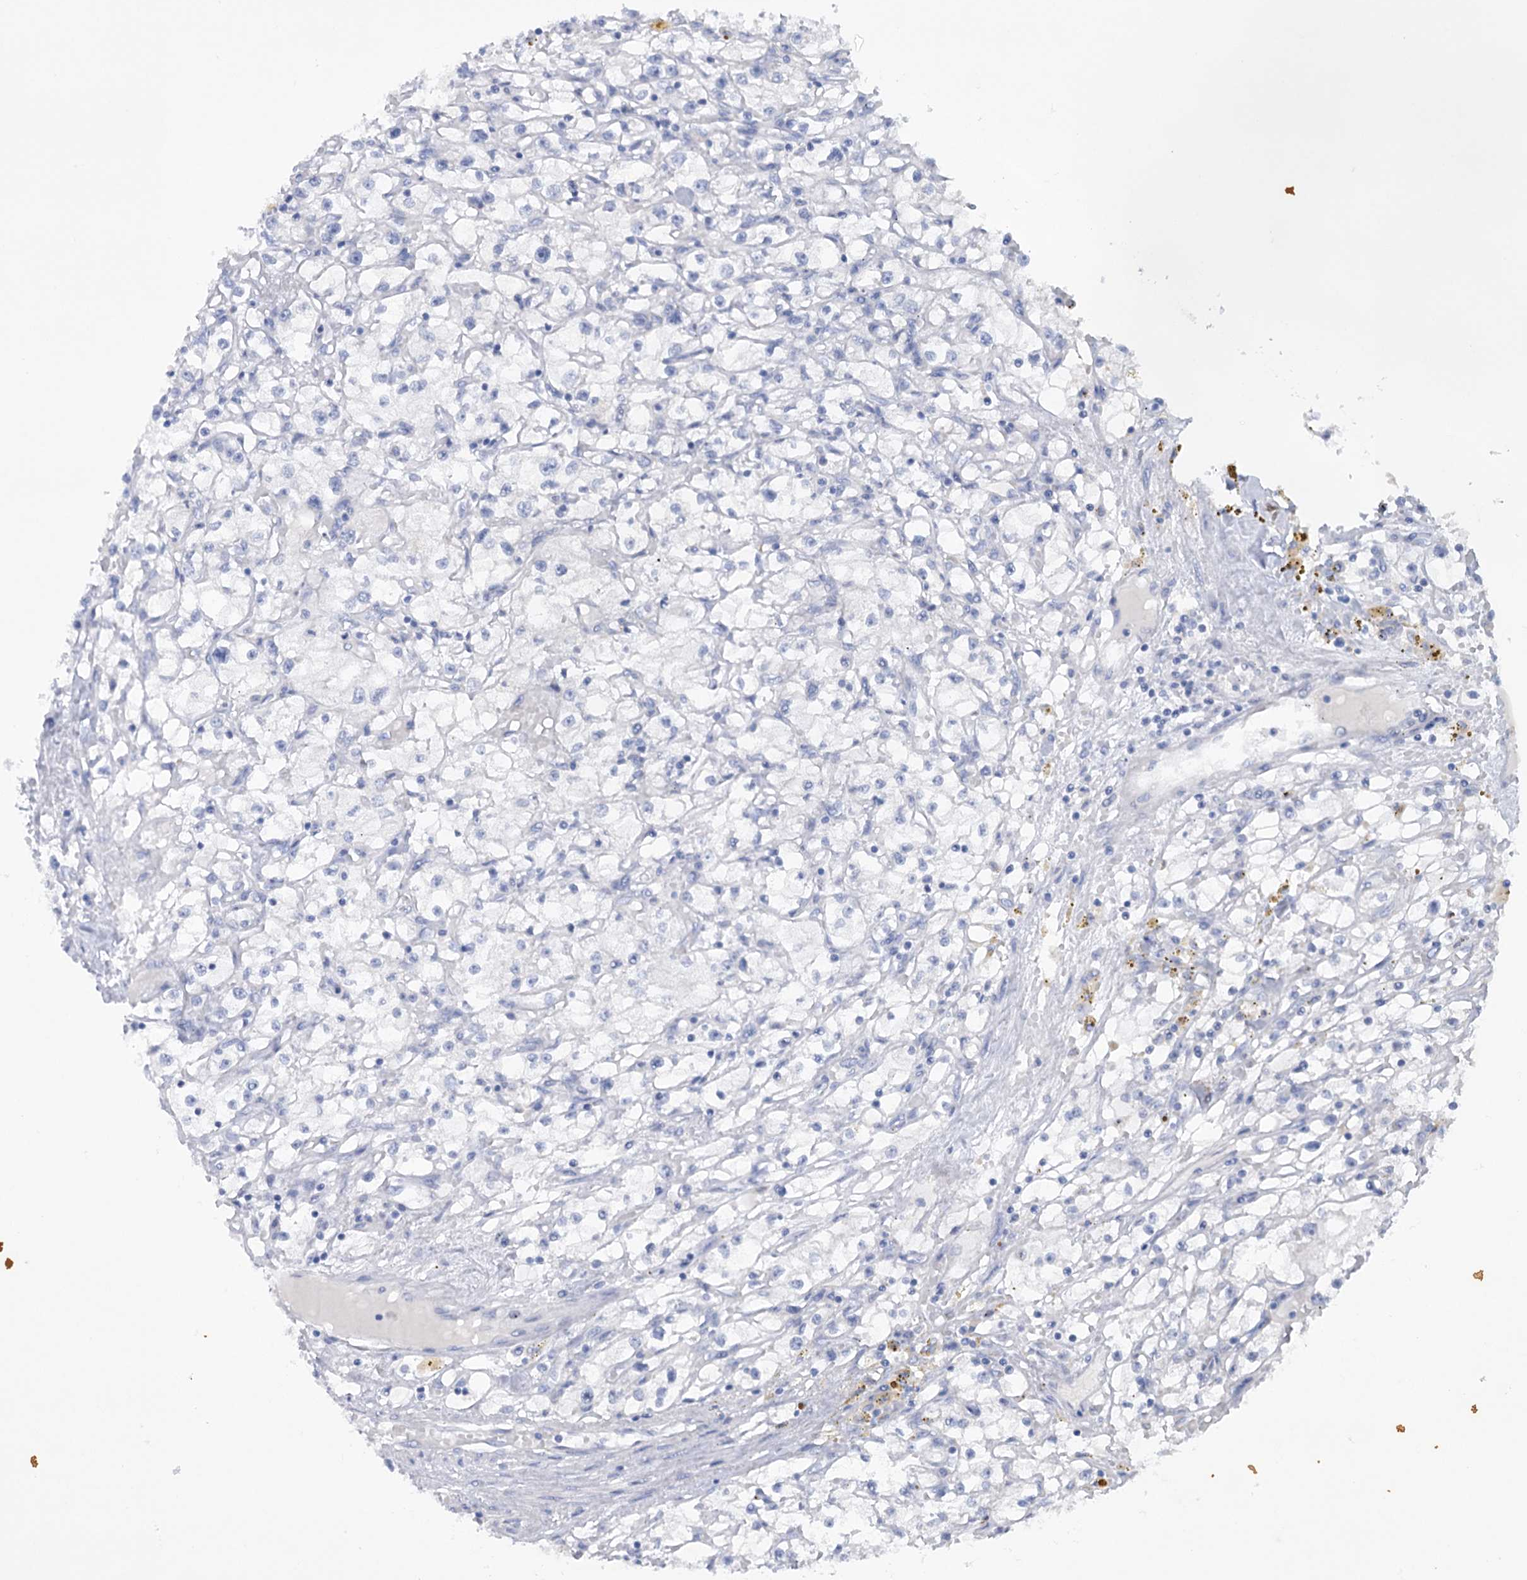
{"staining": {"intensity": "negative", "quantity": "none", "location": "none"}, "tissue": "renal cancer", "cell_type": "Tumor cells", "image_type": "cancer", "snomed": [{"axis": "morphology", "description": "Adenocarcinoma, NOS"}, {"axis": "topography", "description": "Kidney"}], "caption": "The histopathology image shows no staining of tumor cells in adenocarcinoma (renal).", "gene": "MTCH2", "patient": {"sex": "male", "age": 56}}